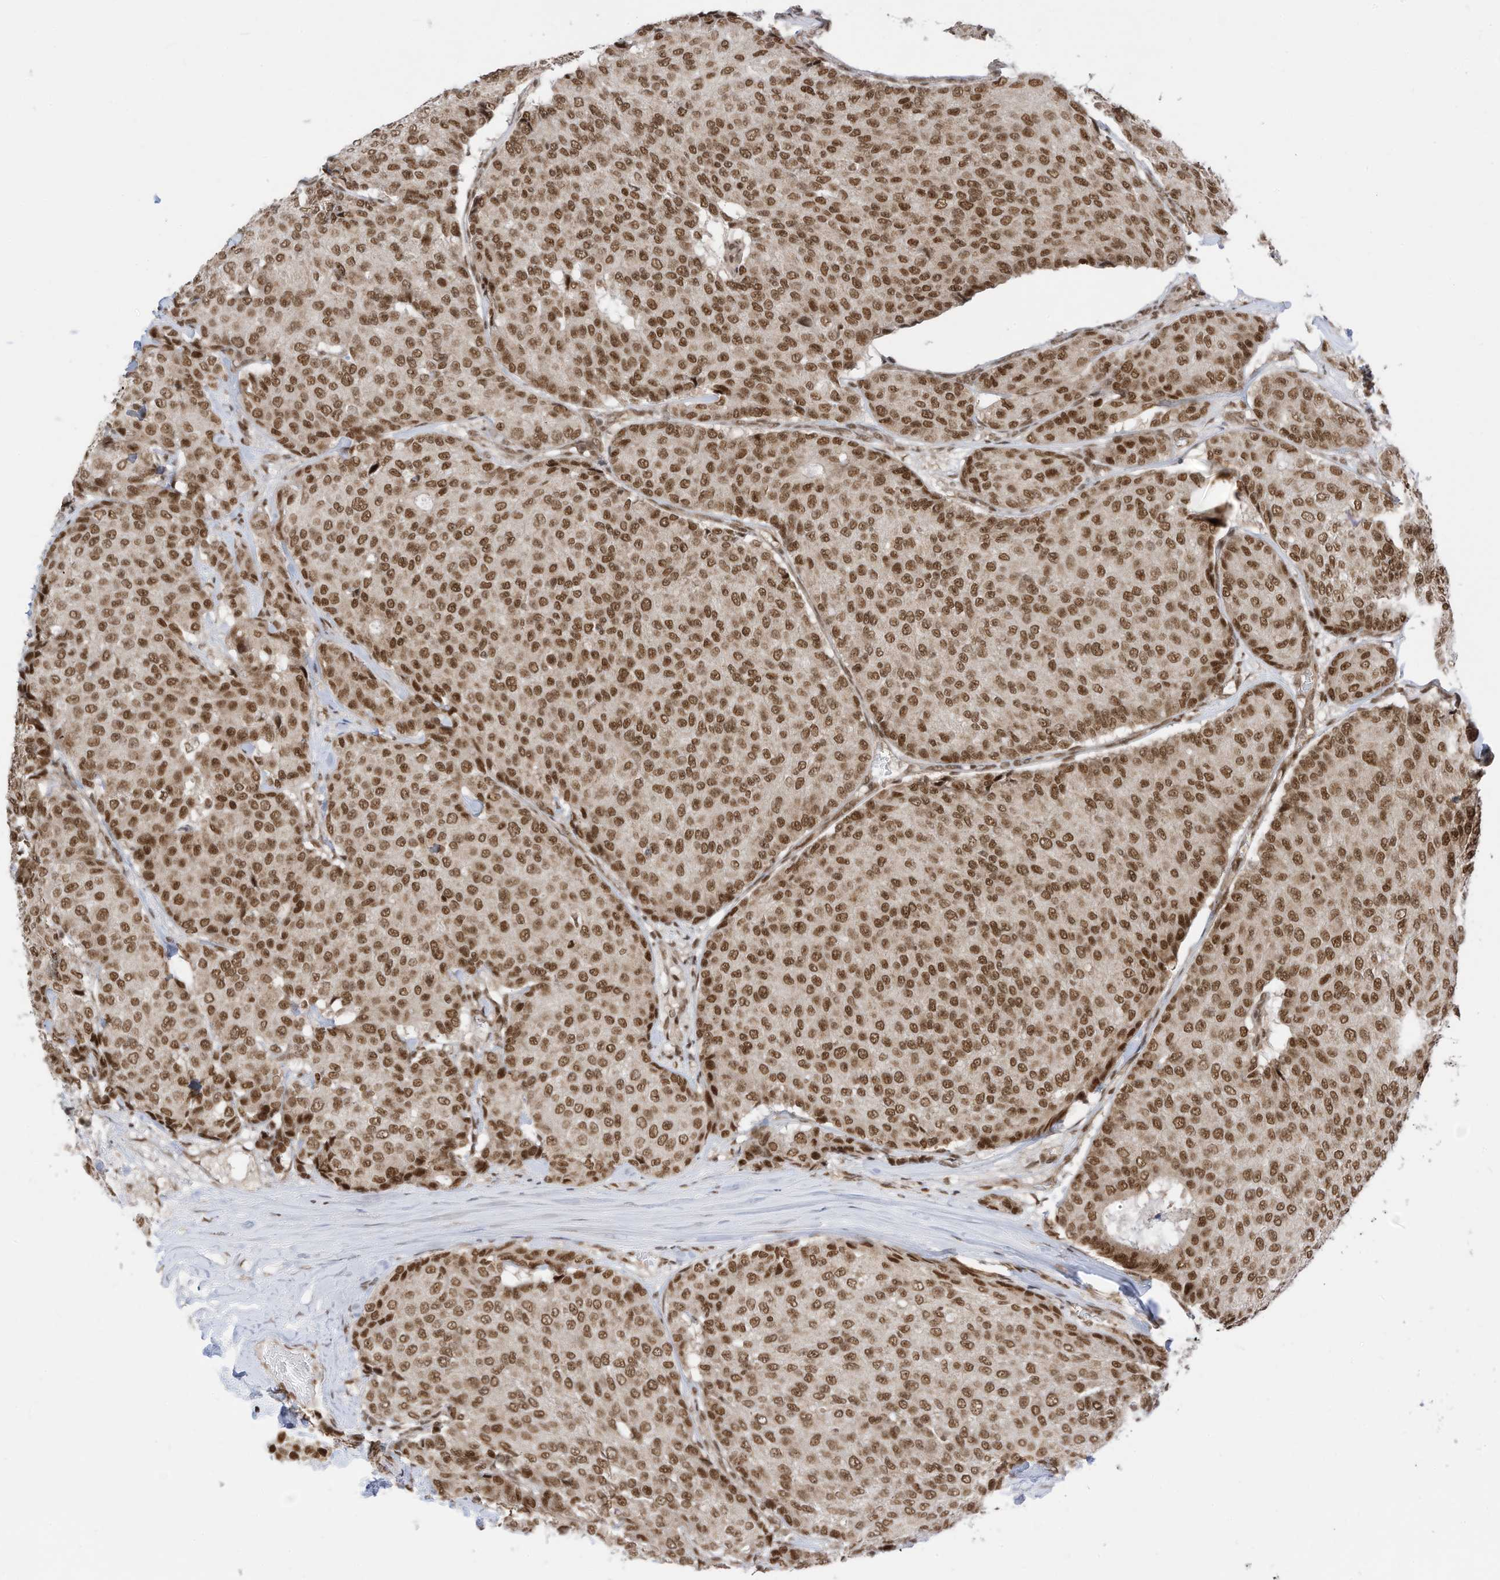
{"staining": {"intensity": "strong", "quantity": ">75%", "location": "nuclear"}, "tissue": "breast cancer", "cell_type": "Tumor cells", "image_type": "cancer", "snomed": [{"axis": "morphology", "description": "Duct carcinoma"}, {"axis": "topography", "description": "Breast"}], "caption": "Protein analysis of breast cancer tissue exhibits strong nuclear expression in about >75% of tumor cells.", "gene": "AURKAIP1", "patient": {"sex": "female", "age": 75}}